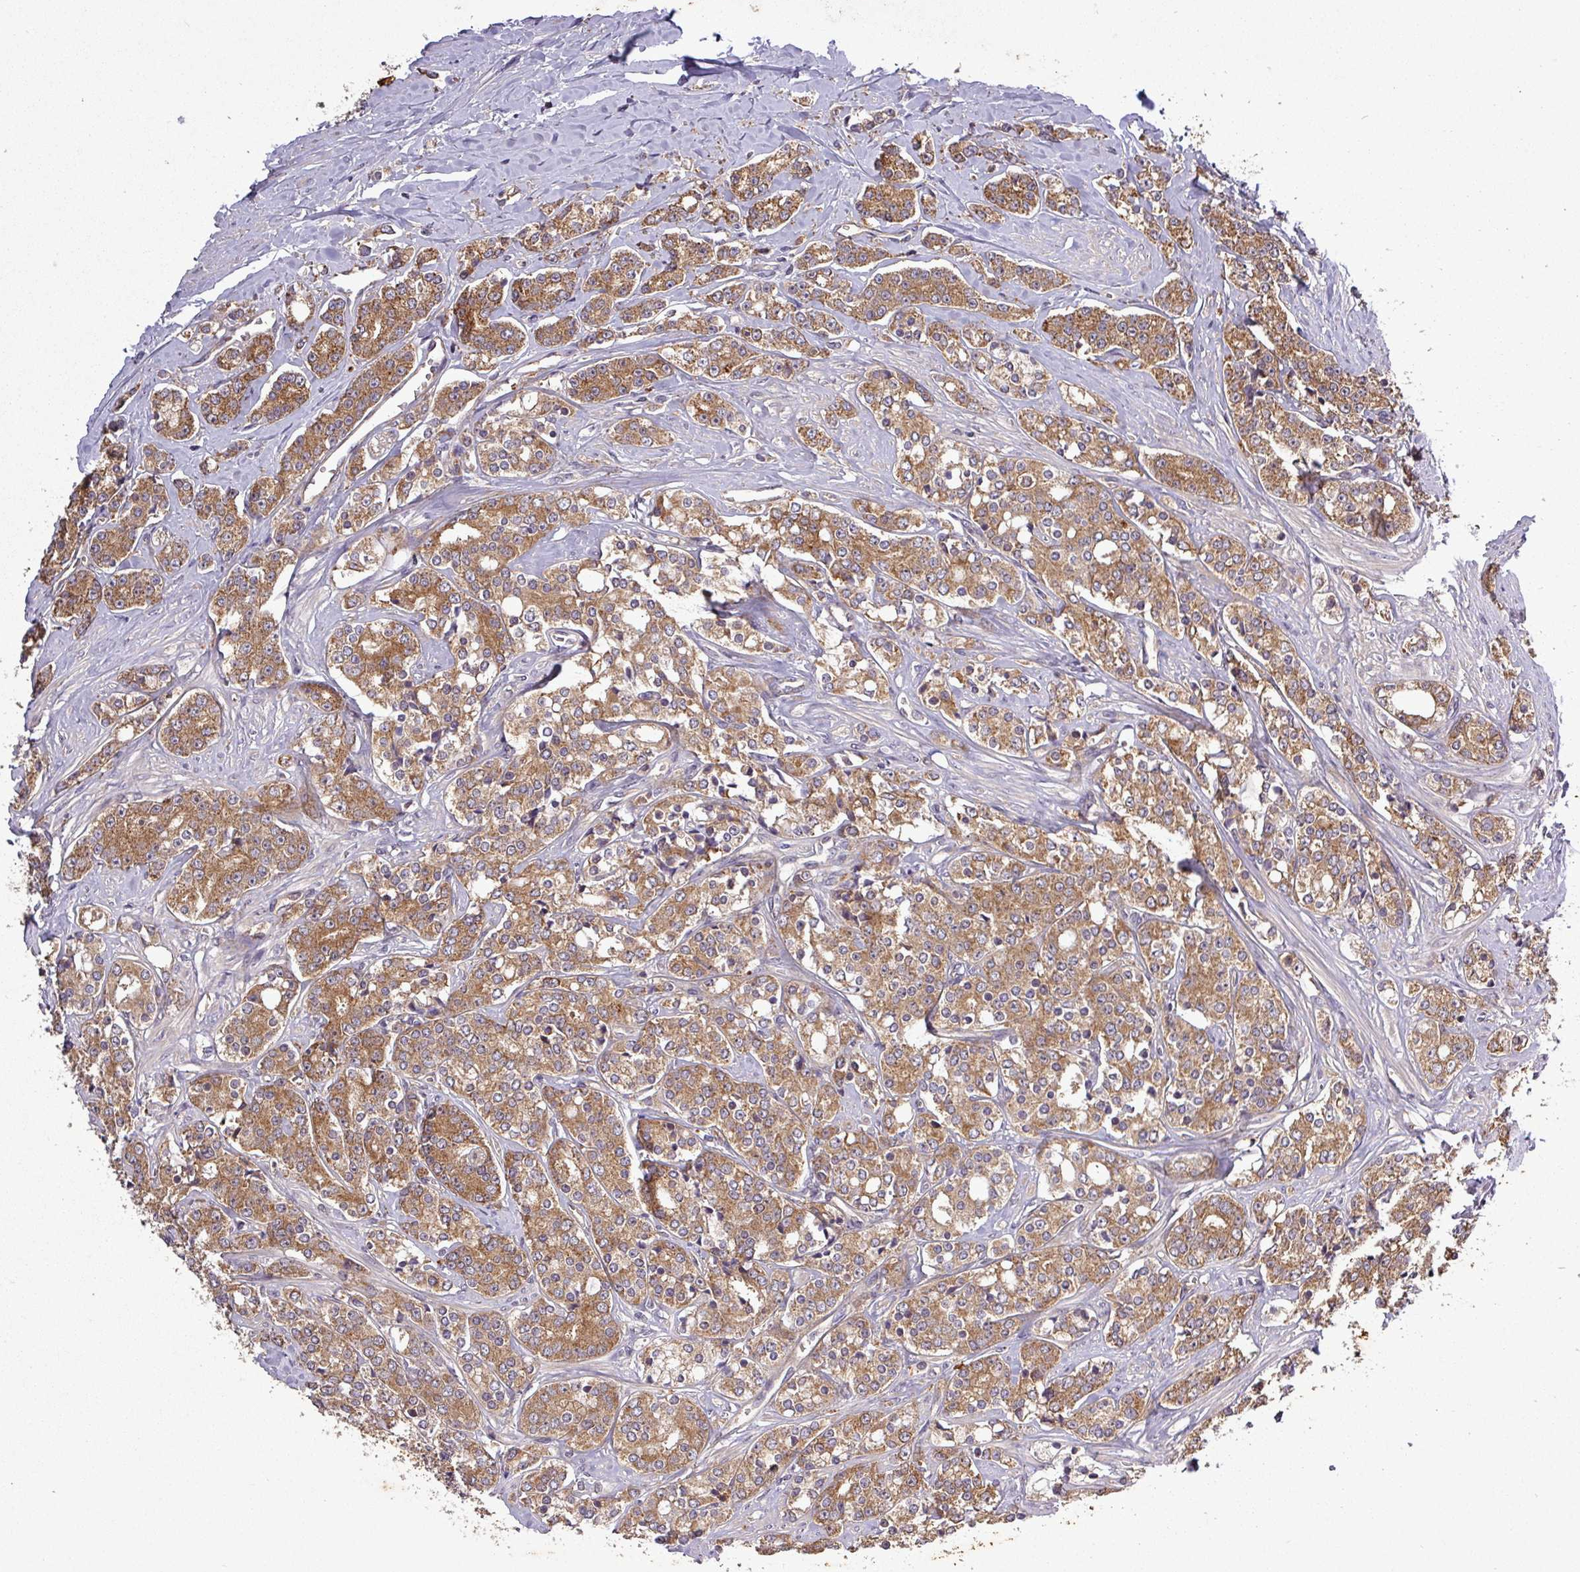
{"staining": {"intensity": "moderate", "quantity": ">75%", "location": "cytoplasmic/membranous"}, "tissue": "prostate cancer", "cell_type": "Tumor cells", "image_type": "cancer", "snomed": [{"axis": "morphology", "description": "Adenocarcinoma, High grade"}, {"axis": "topography", "description": "Prostate"}], "caption": "The histopathology image demonstrates a brown stain indicating the presence of a protein in the cytoplasmic/membranous of tumor cells in prostate cancer. Using DAB (3,3'-diaminobenzidine) (brown) and hematoxylin (blue) stains, captured at high magnification using brightfield microscopy.", "gene": "SIRPB2", "patient": {"sex": "male", "age": 62}}